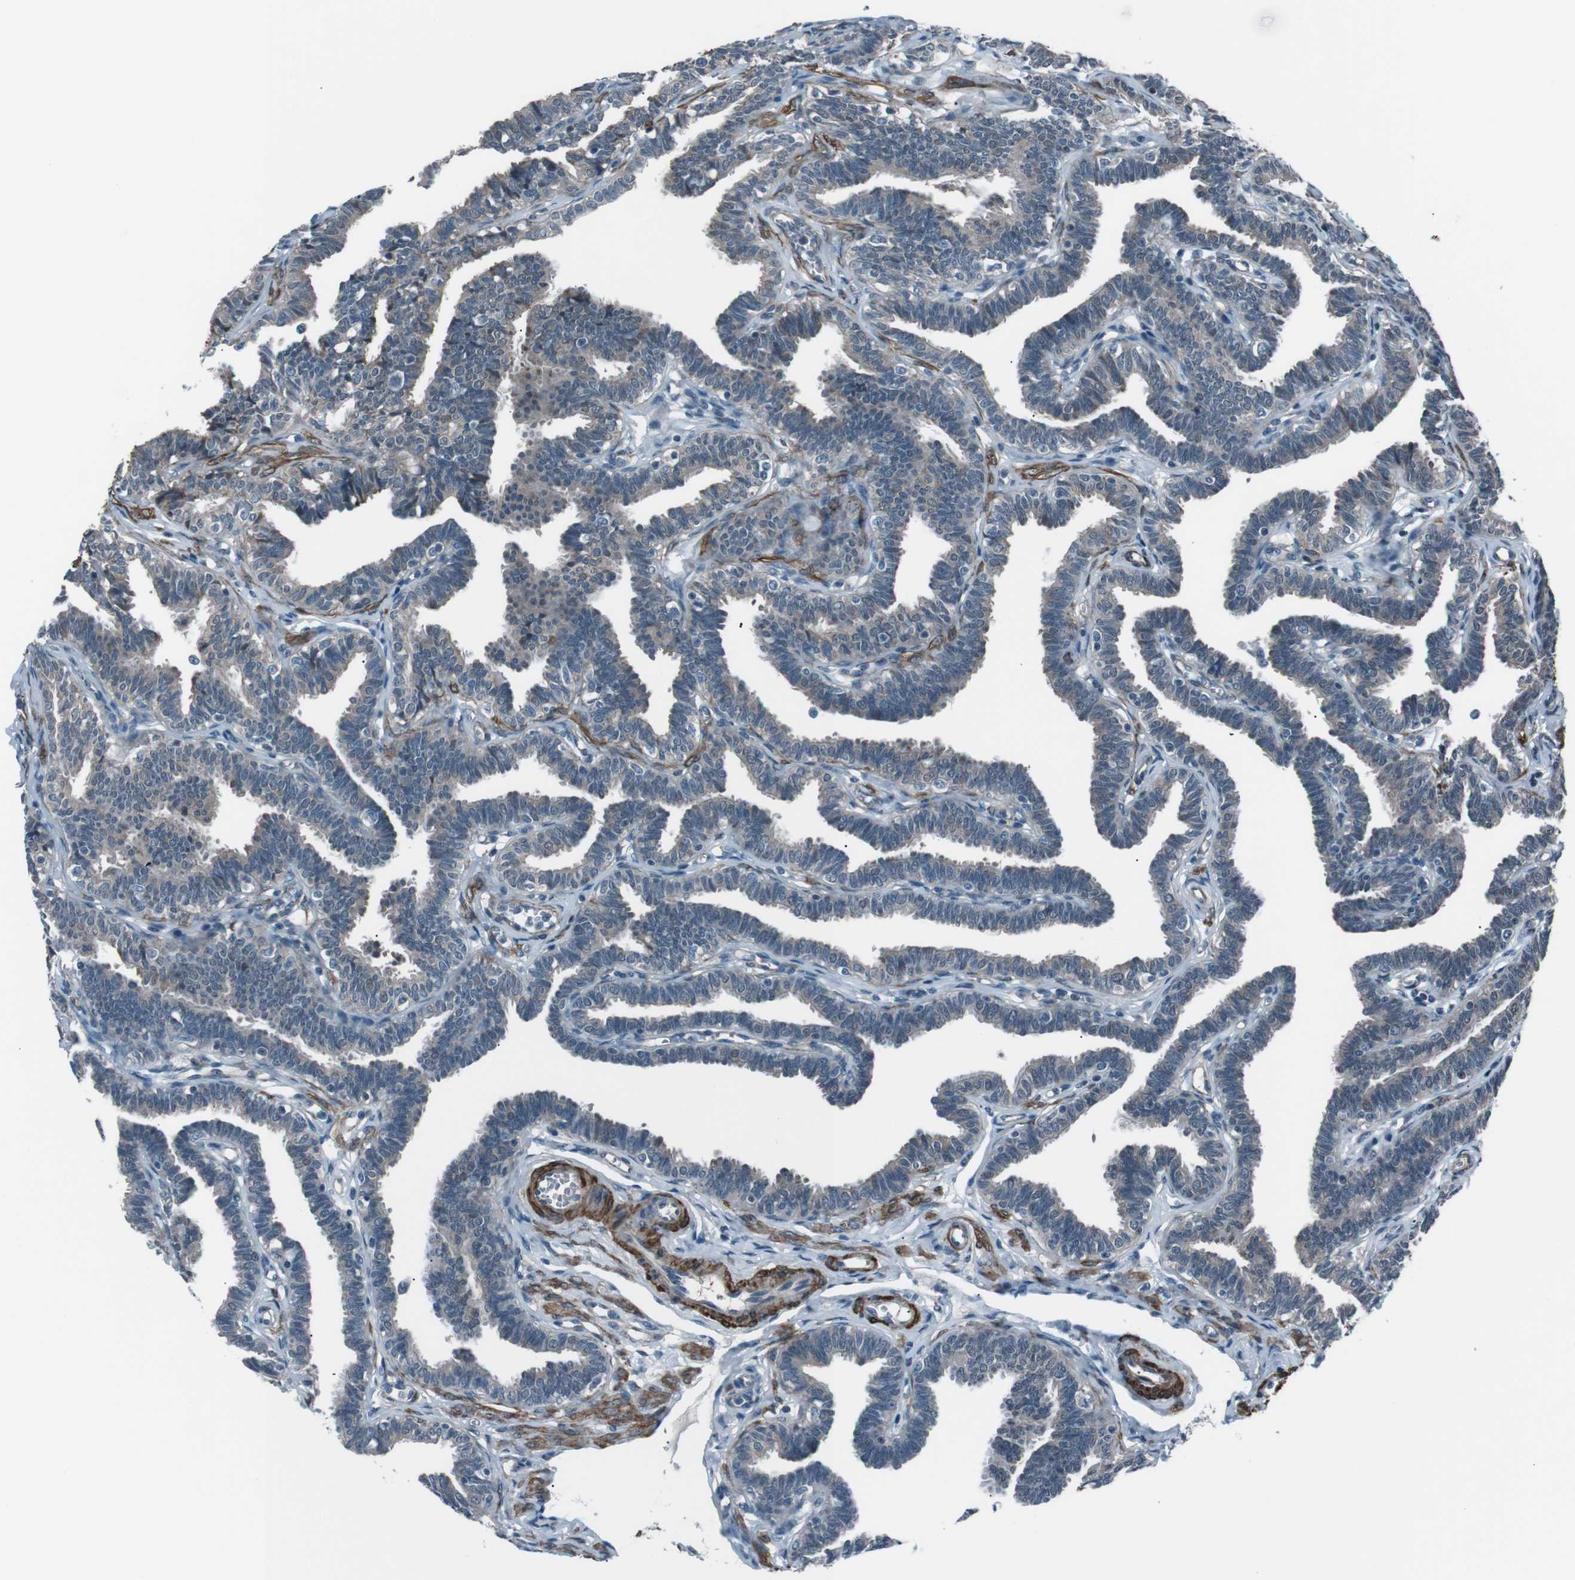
{"staining": {"intensity": "negative", "quantity": "none", "location": "none"}, "tissue": "fallopian tube", "cell_type": "Glandular cells", "image_type": "normal", "snomed": [{"axis": "morphology", "description": "Normal tissue, NOS"}, {"axis": "topography", "description": "Fallopian tube"}, {"axis": "topography", "description": "Ovary"}], "caption": "IHC histopathology image of benign fallopian tube stained for a protein (brown), which reveals no positivity in glandular cells. (Brightfield microscopy of DAB (3,3'-diaminobenzidine) IHC at high magnification).", "gene": "PDLIM5", "patient": {"sex": "female", "age": 23}}